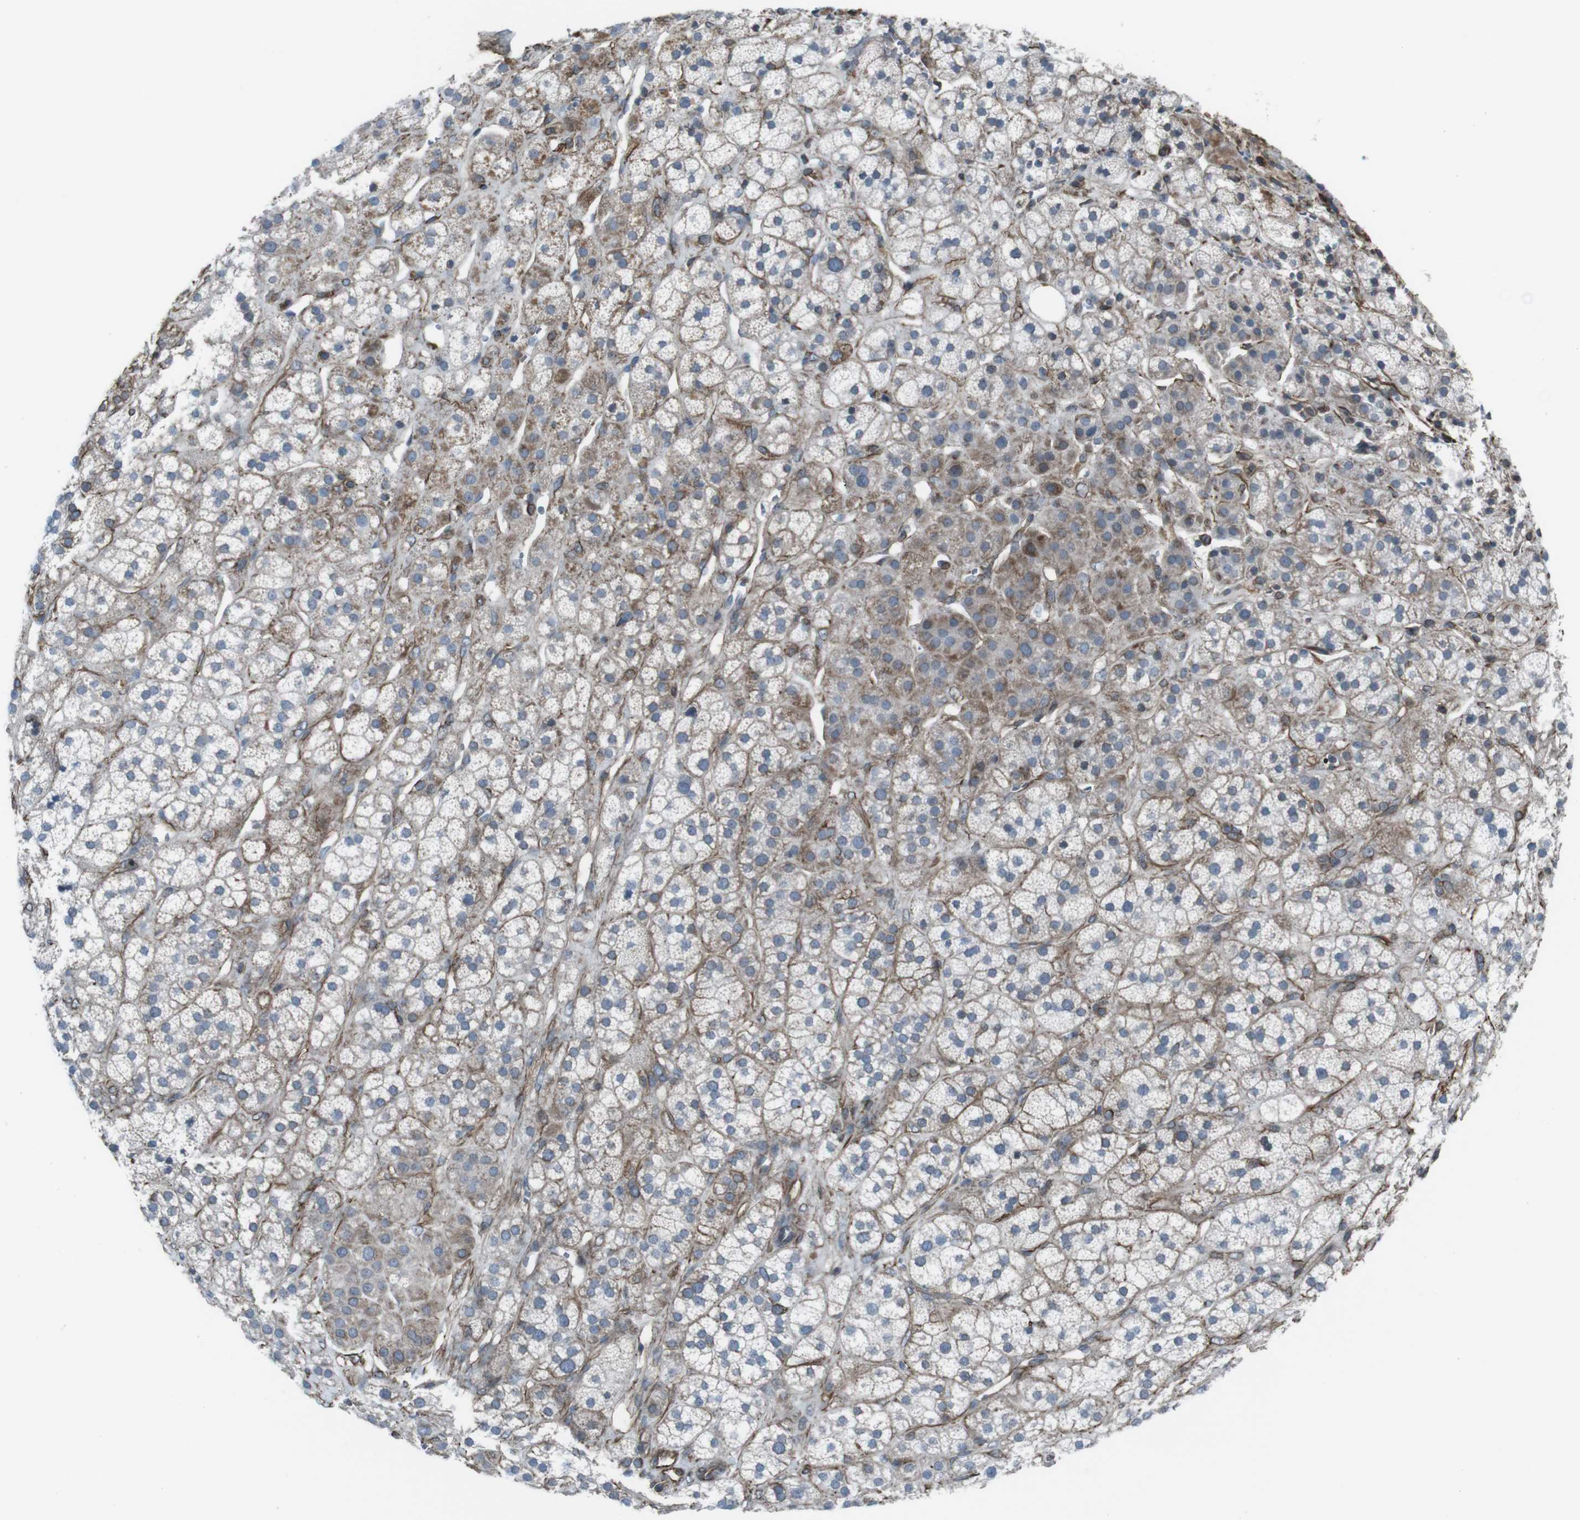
{"staining": {"intensity": "moderate", "quantity": "25%-75%", "location": "cytoplasmic/membranous"}, "tissue": "adrenal gland", "cell_type": "Glandular cells", "image_type": "normal", "snomed": [{"axis": "morphology", "description": "Normal tissue, NOS"}, {"axis": "topography", "description": "Adrenal gland"}], "caption": "Adrenal gland stained with immunohistochemistry (IHC) demonstrates moderate cytoplasmic/membranous staining in approximately 25%-75% of glandular cells.", "gene": "TMEM141", "patient": {"sex": "male", "age": 56}}